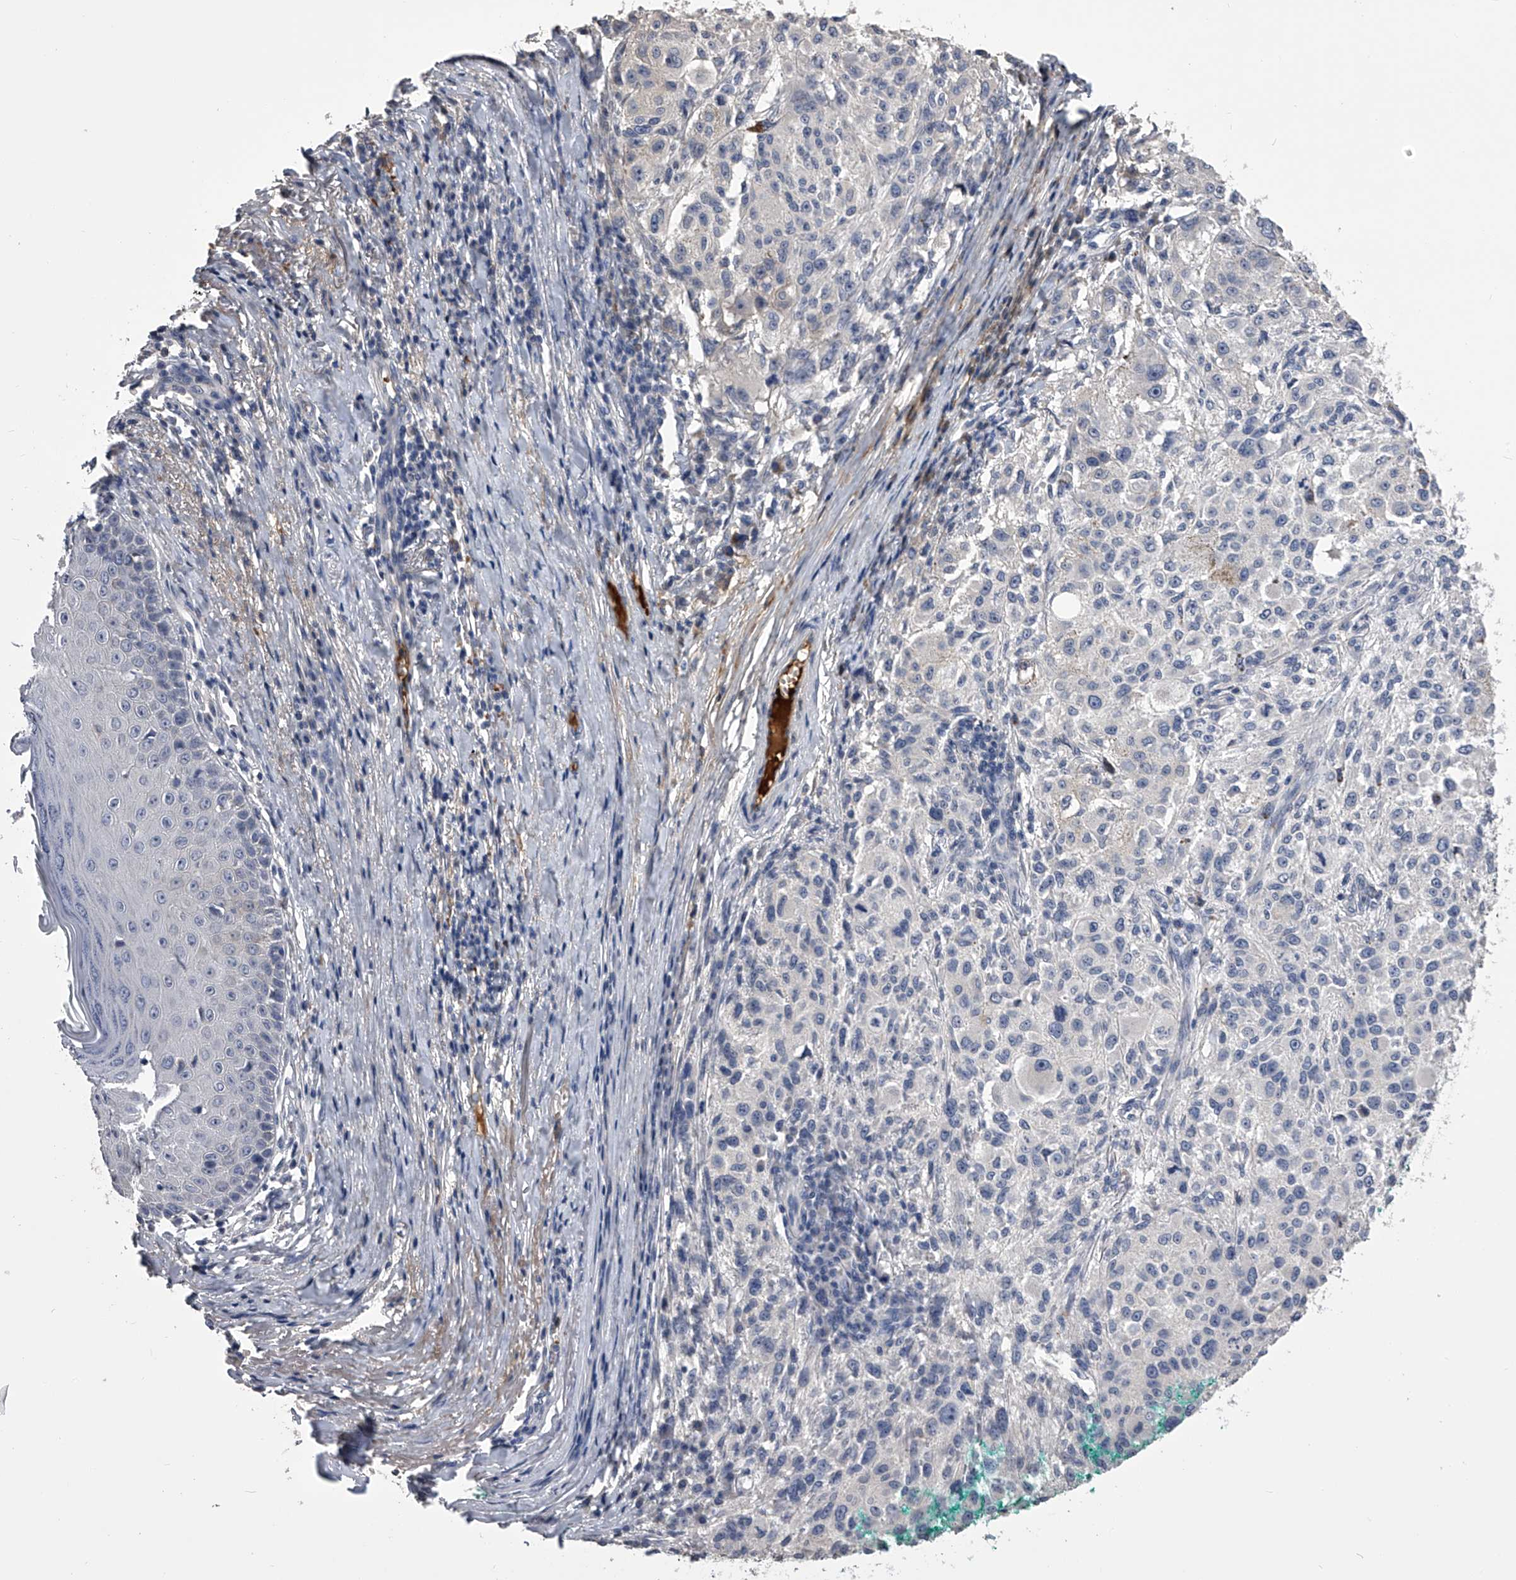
{"staining": {"intensity": "negative", "quantity": "none", "location": "none"}, "tissue": "melanoma", "cell_type": "Tumor cells", "image_type": "cancer", "snomed": [{"axis": "morphology", "description": "Necrosis, NOS"}, {"axis": "morphology", "description": "Malignant melanoma, NOS"}, {"axis": "topography", "description": "Skin"}], "caption": "Malignant melanoma was stained to show a protein in brown. There is no significant expression in tumor cells.", "gene": "MDN1", "patient": {"sex": "female", "age": 87}}